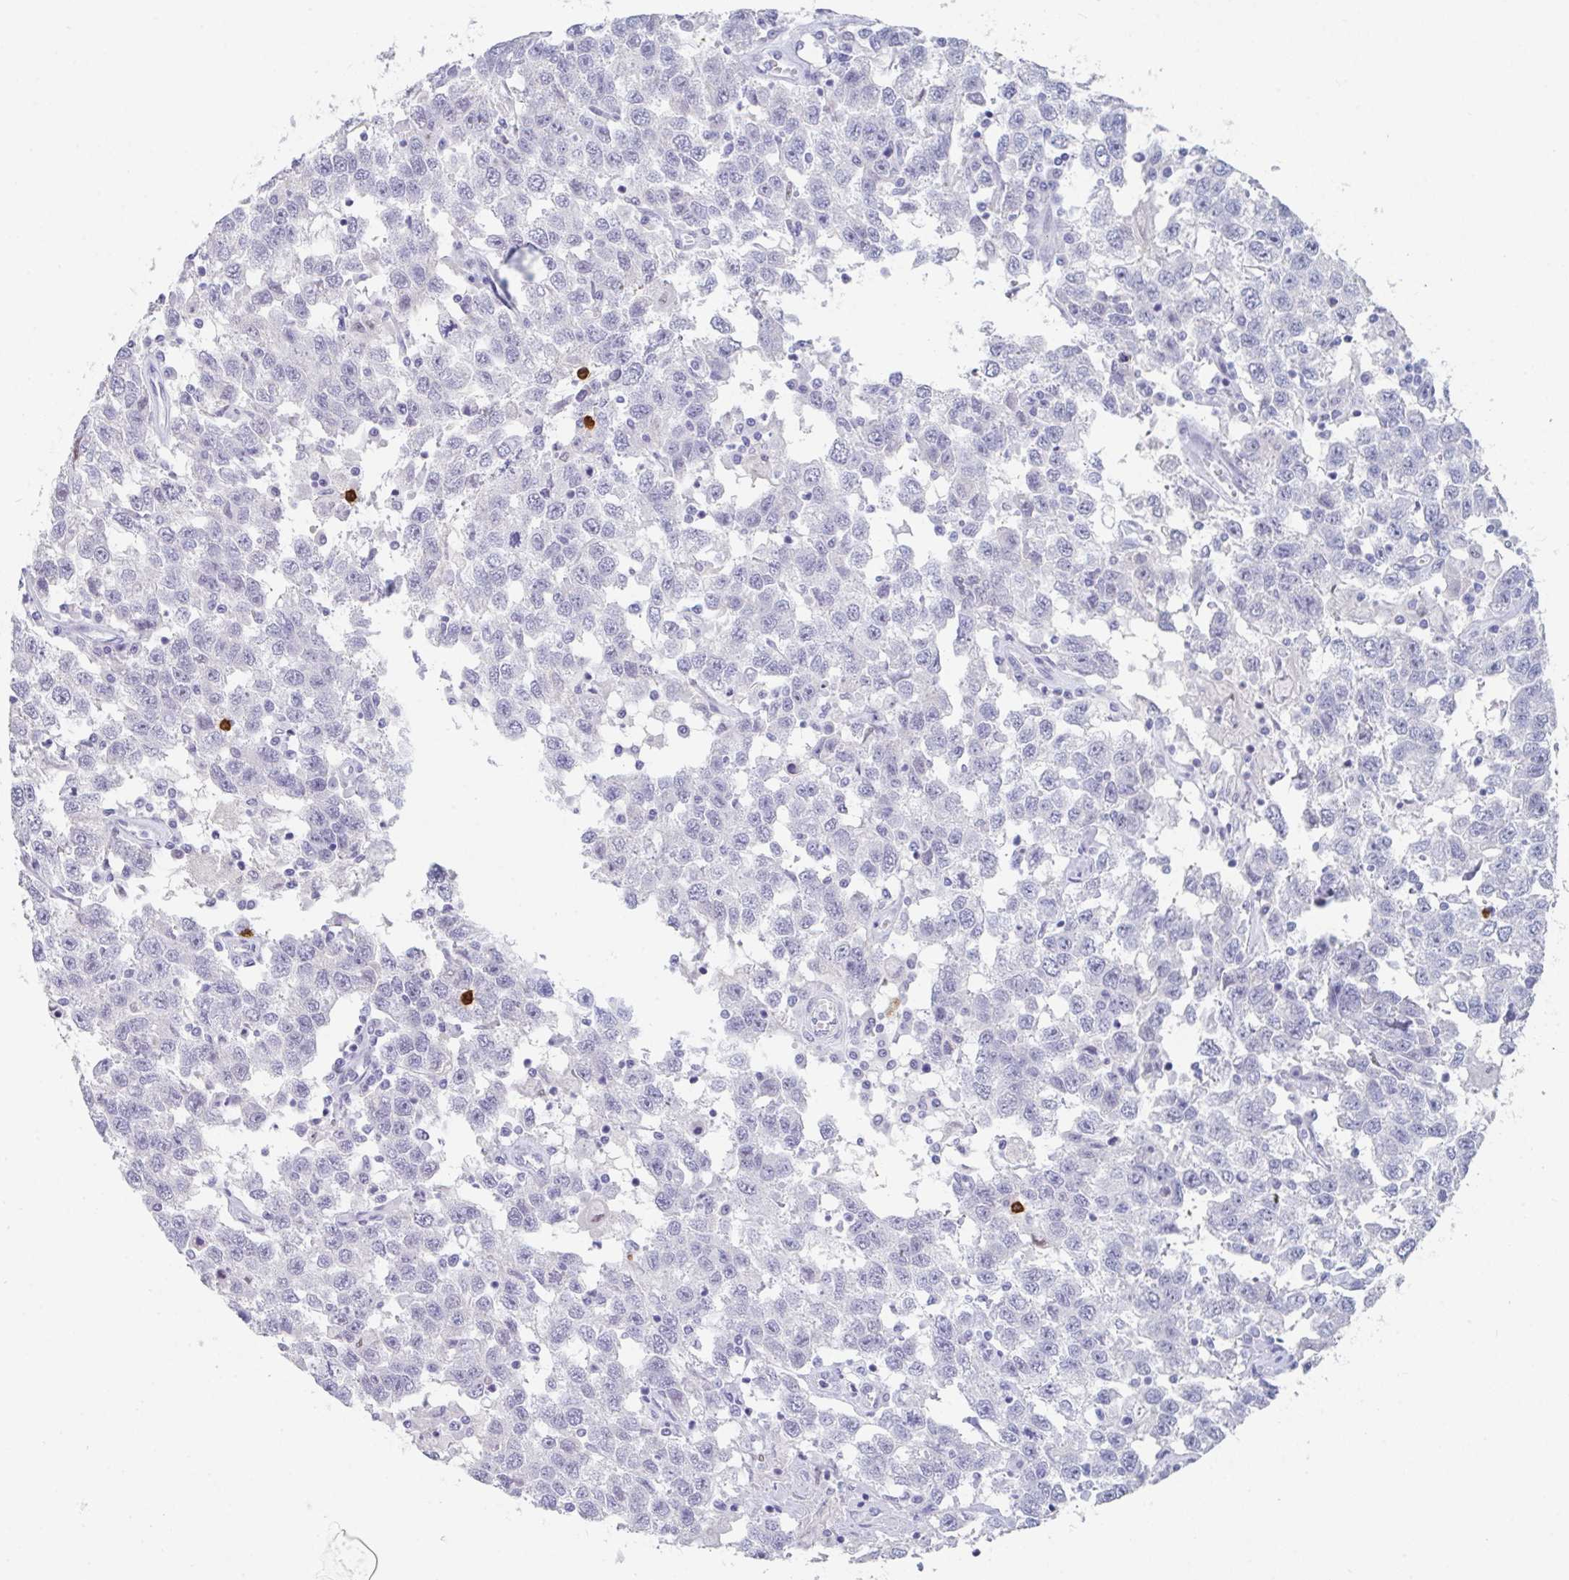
{"staining": {"intensity": "negative", "quantity": "none", "location": "none"}, "tissue": "testis cancer", "cell_type": "Tumor cells", "image_type": "cancer", "snomed": [{"axis": "morphology", "description": "Seminoma, NOS"}, {"axis": "topography", "description": "Testis"}], "caption": "A high-resolution image shows IHC staining of testis cancer, which demonstrates no significant positivity in tumor cells.", "gene": "RUBCN", "patient": {"sex": "male", "age": 41}}